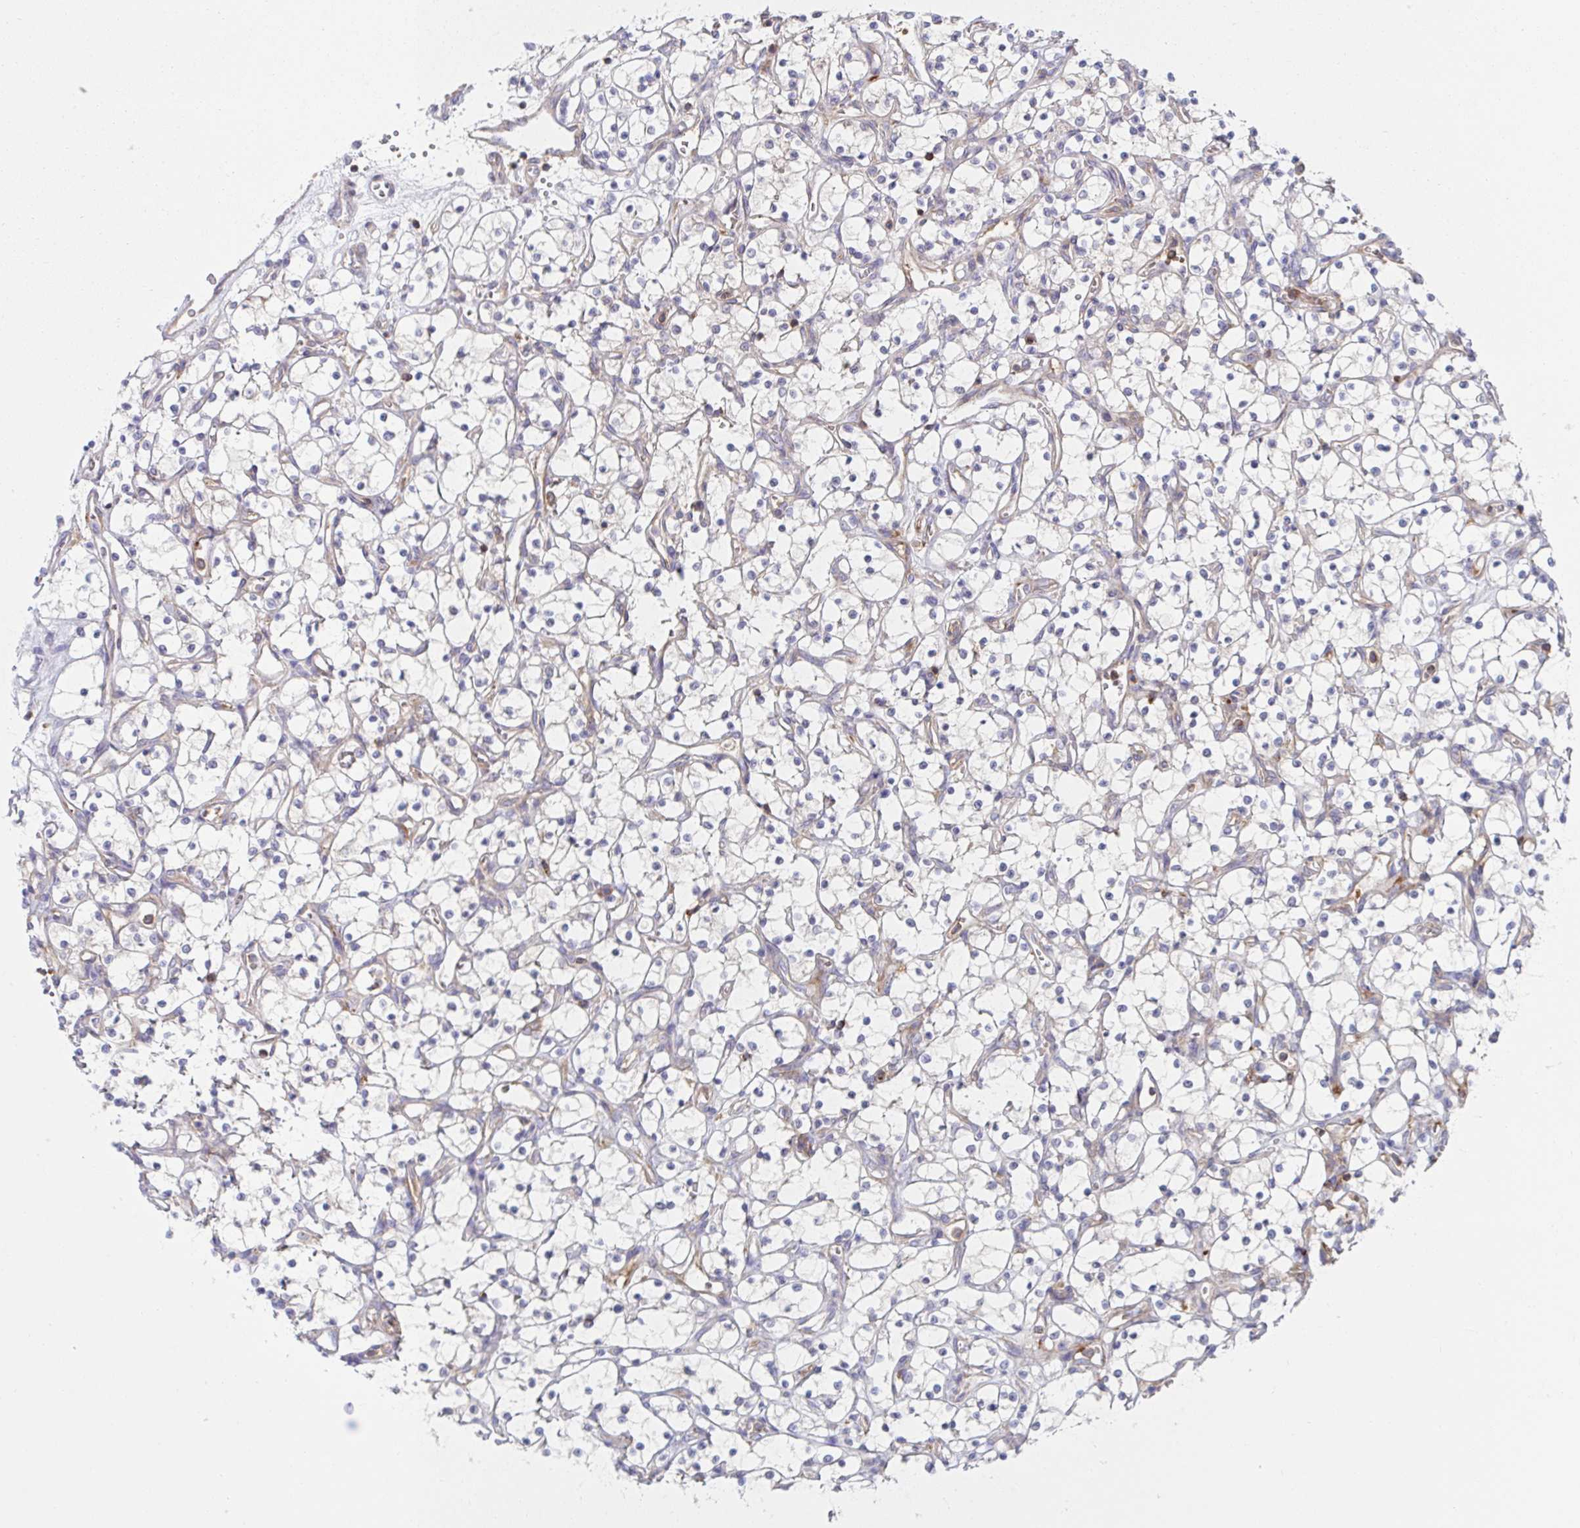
{"staining": {"intensity": "negative", "quantity": "none", "location": "none"}, "tissue": "renal cancer", "cell_type": "Tumor cells", "image_type": "cancer", "snomed": [{"axis": "morphology", "description": "Adenocarcinoma, NOS"}, {"axis": "topography", "description": "Kidney"}], "caption": "This image is of renal cancer stained with immunohistochemistry to label a protein in brown with the nuclei are counter-stained blue. There is no positivity in tumor cells.", "gene": "WNK1", "patient": {"sex": "female", "age": 69}}